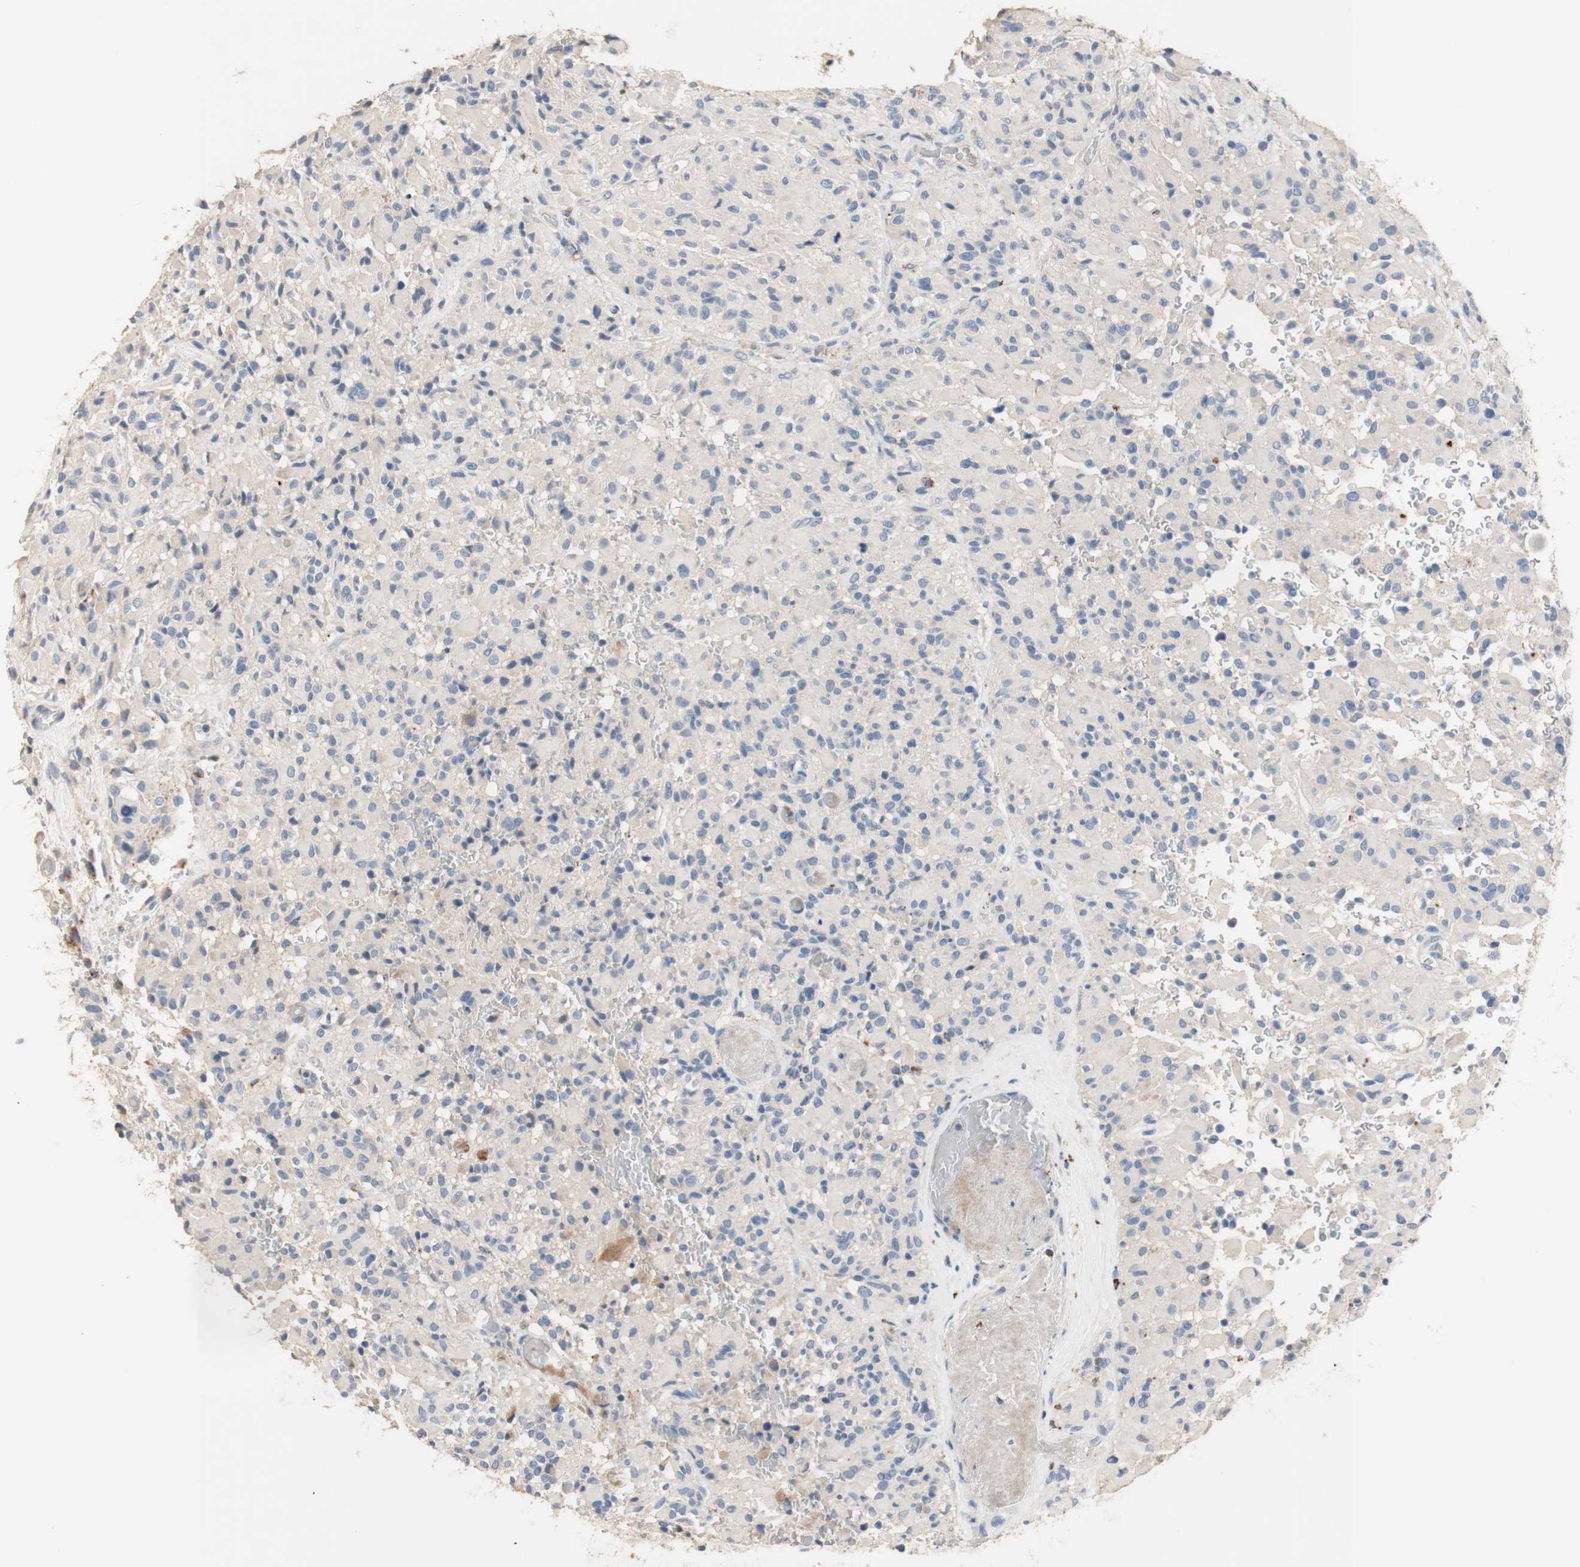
{"staining": {"intensity": "negative", "quantity": "none", "location": "none"}, "tissue": "glioma", "cell_type": "Tumor cells", "image_type": "cancer", "snomed": [{"axis": "morphology", "description": "Glioma, malignant, High grade"}, {"axis": "topography", "description": "Brain"}], "caption": "Immunohistochemistry (IHC) of high-grade glioma (malignant) demonstrates no expression in tumor cells. (Brightfield microscopy of DAB immunohistochemistry (IHC) at high magnification).", "gene": "CDON", "patient": {"sex": "male", "age": 71}}